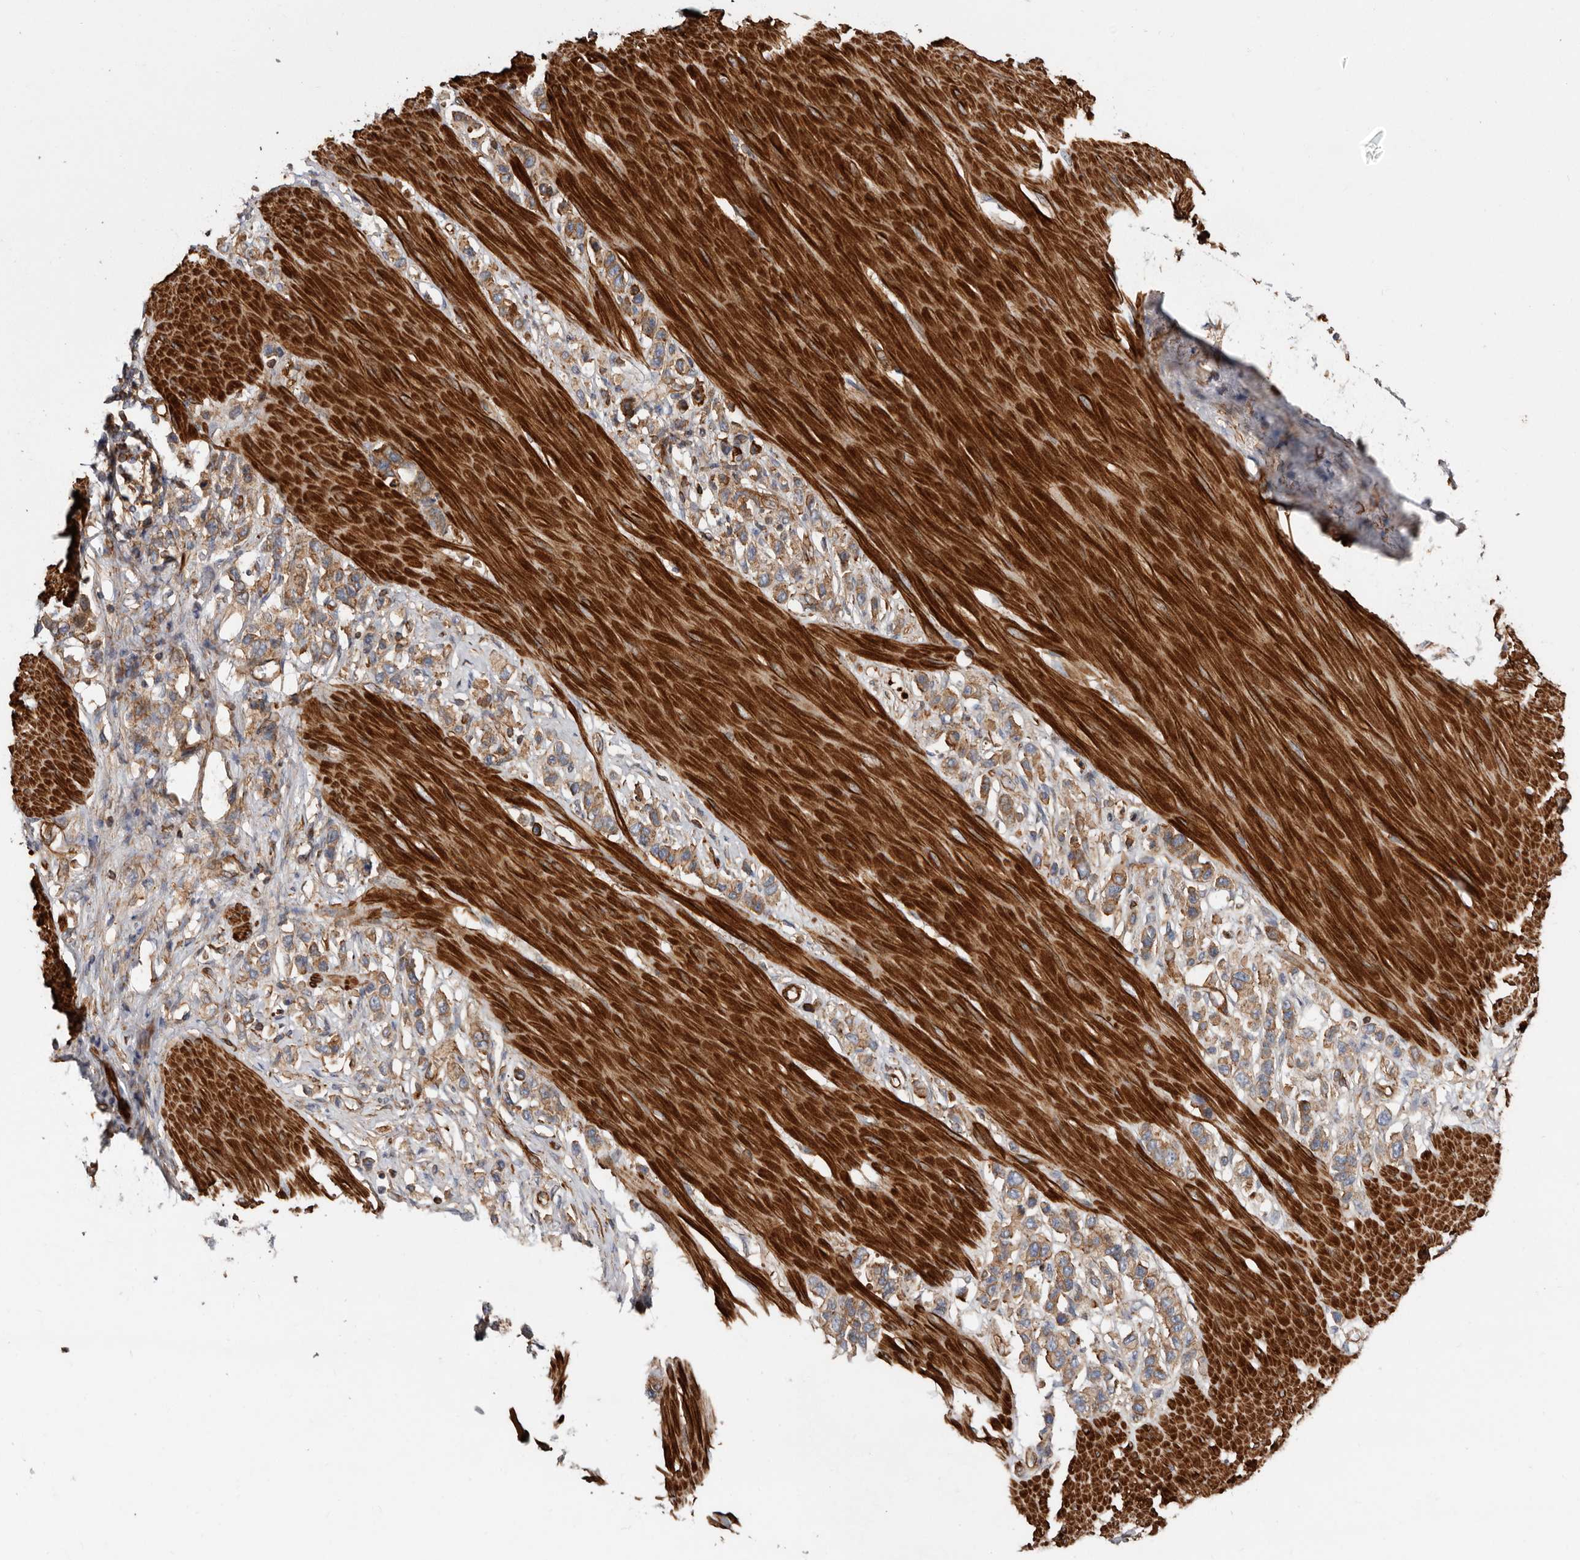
{"staining": {"intensity": "moderate", "quantity": ">75%", "location": "cytoplasmic/membranous"}, "tissue": "stomach cancer", "cell_type": "Tumor cells", "image_type": "cancer", "snomed": [{"axis": "morphology", "description": "Adenocarcinoma, NOS"}, {"axis": "topography", "description": "Stomach"}], "caption": "A histopathology image showing moderate cytoplasmic/membranous positivity in about >75% of tumor cells in stomach adenocarcinoma, as visualized by brown immunohistochemical staining.", "gene": "TMC7", "patient": {"sex": "female", "age": 65}}